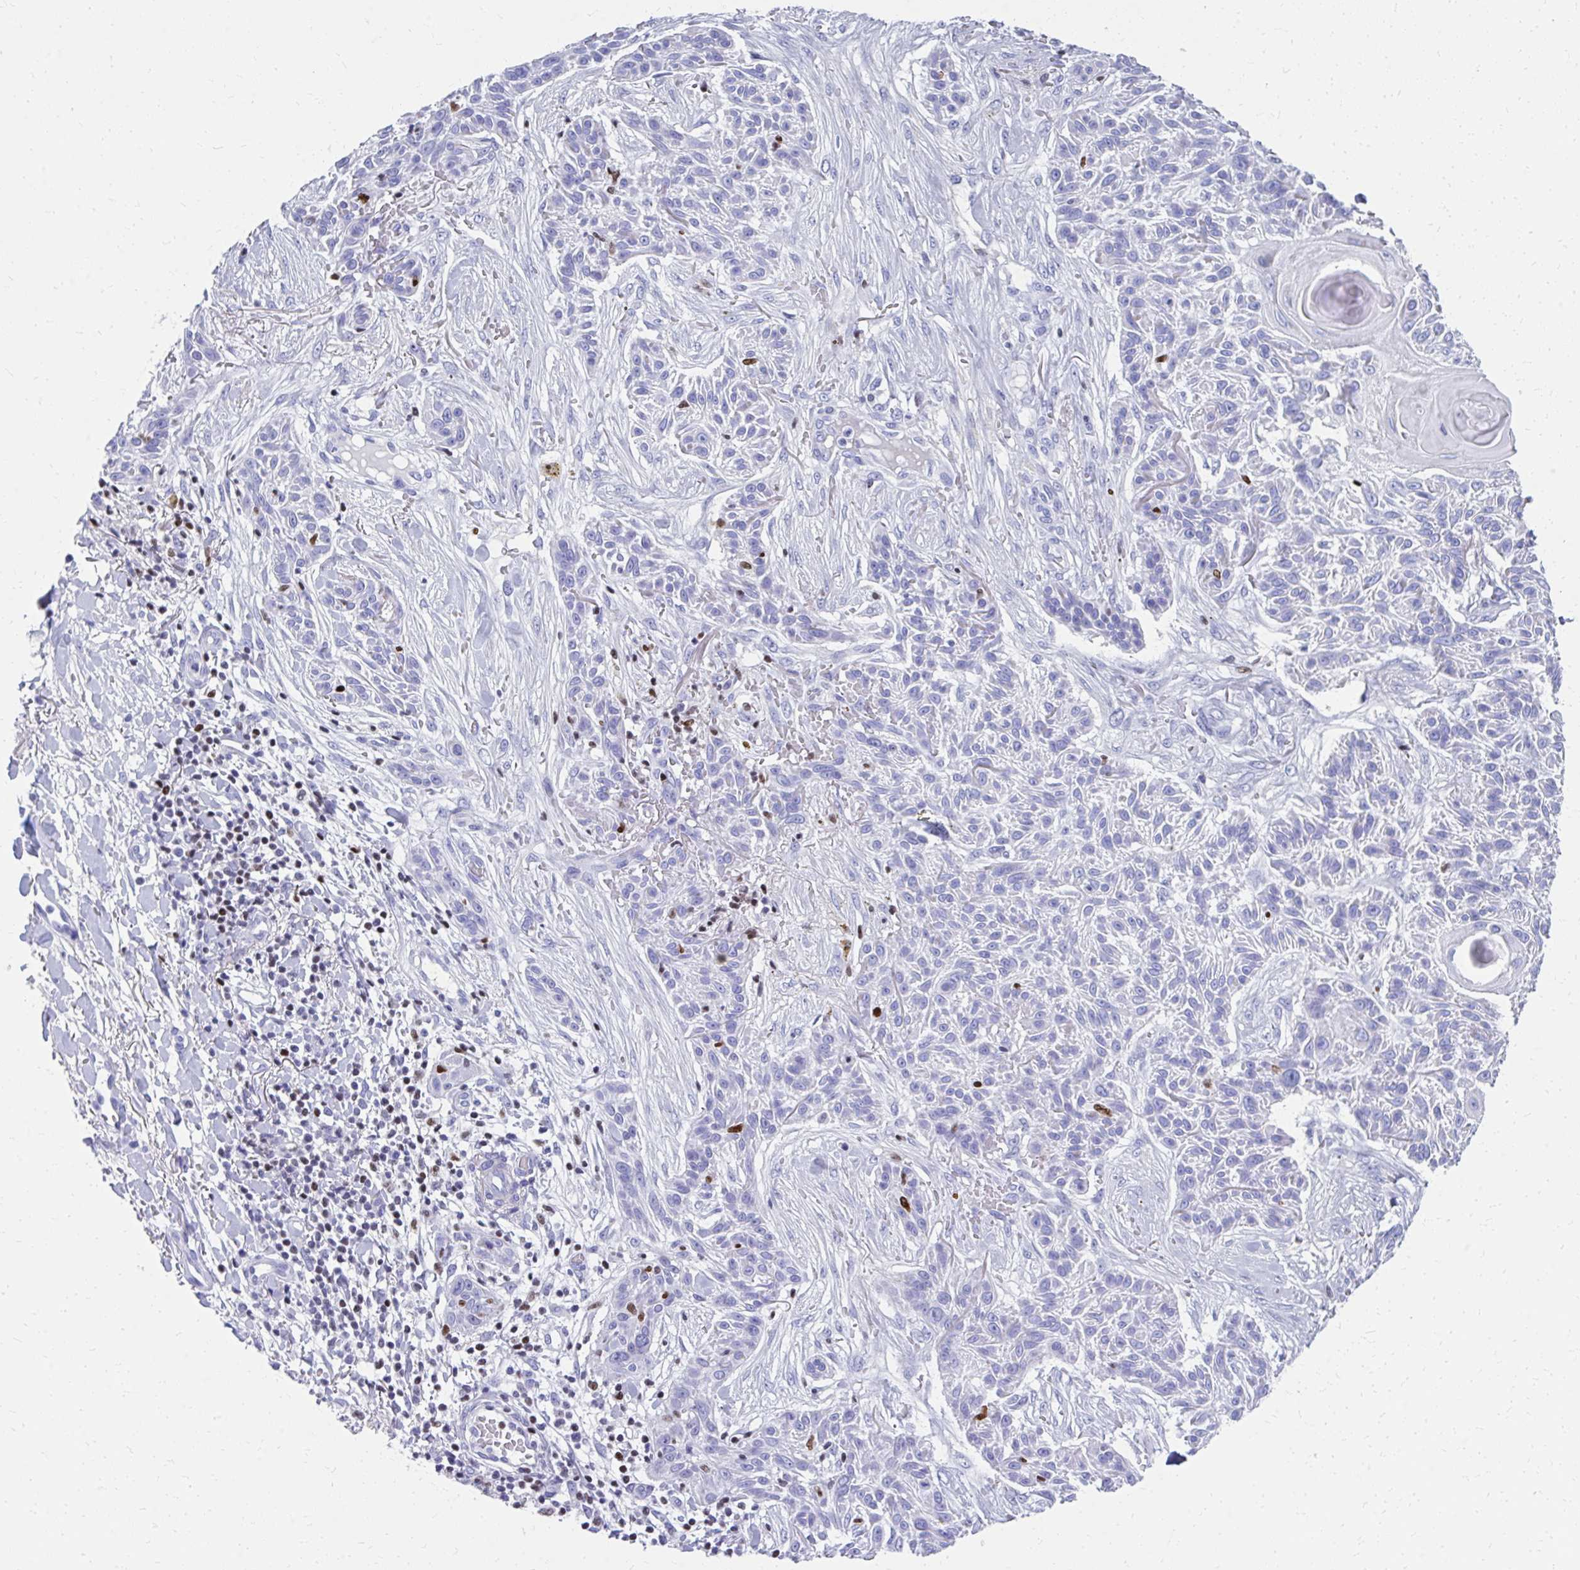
{"staining": {"intensity": "negative", "quantity": "none", "location": "none"}, "tissue": "skin cancer", "cell_type": "Tumor cells", "image_type": "cancer", "snomed": [{"axis": "morphology", "description": "Squamous cell carcinoma, NOS"}, {"axis": "topography", "description": "Skin"}], "caption": "This is an IHC micrograph of skin cancer (squamous cell carcinoma). There is no staining in tumor cells.", "gene": "RUNX3", "patient": {"sex": "male", "age": 86}}